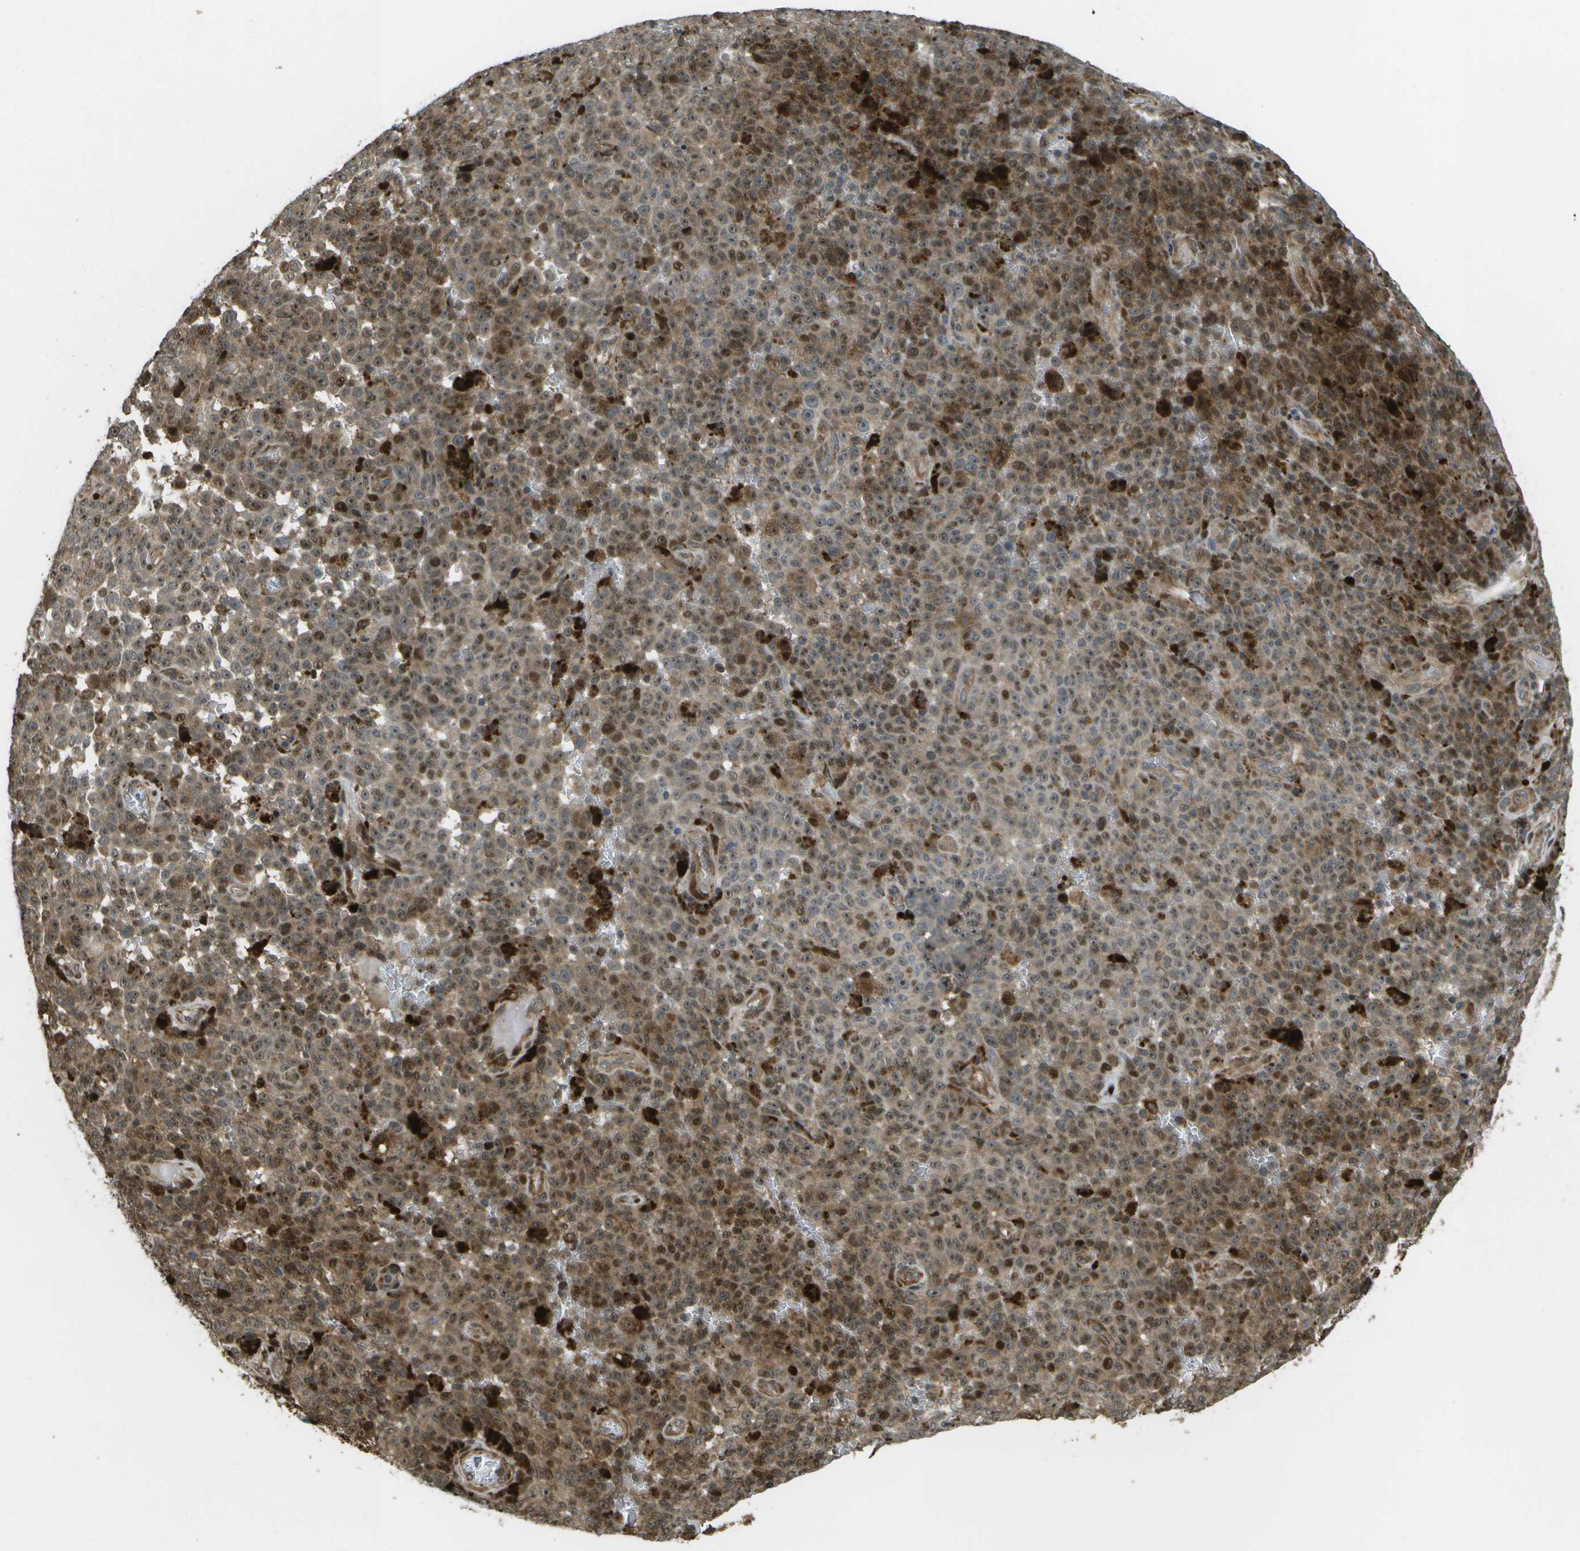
{"staining": {"intensity": "moderate", "quantity": "25%-75%", "location": "cytoplasmic/membranous,nuclear"}, "tissue": "melanoma", "cell_type": "Tumor cells", "image_type": "cancer", "snomed": [{"axis": "morphology", "description": "Malignant melanoma, NOS"}, {"axis": "topography", "description": "Skin"}], "caption": "A medium amount of moderate cytoplasmic/membranous and nuclear expression is appreciated in approximately 25%-75% of tumor cells in malignant melanoma tissue.", "gene": "AXIN2", "patient": {"sex": "female", "age": 82}}